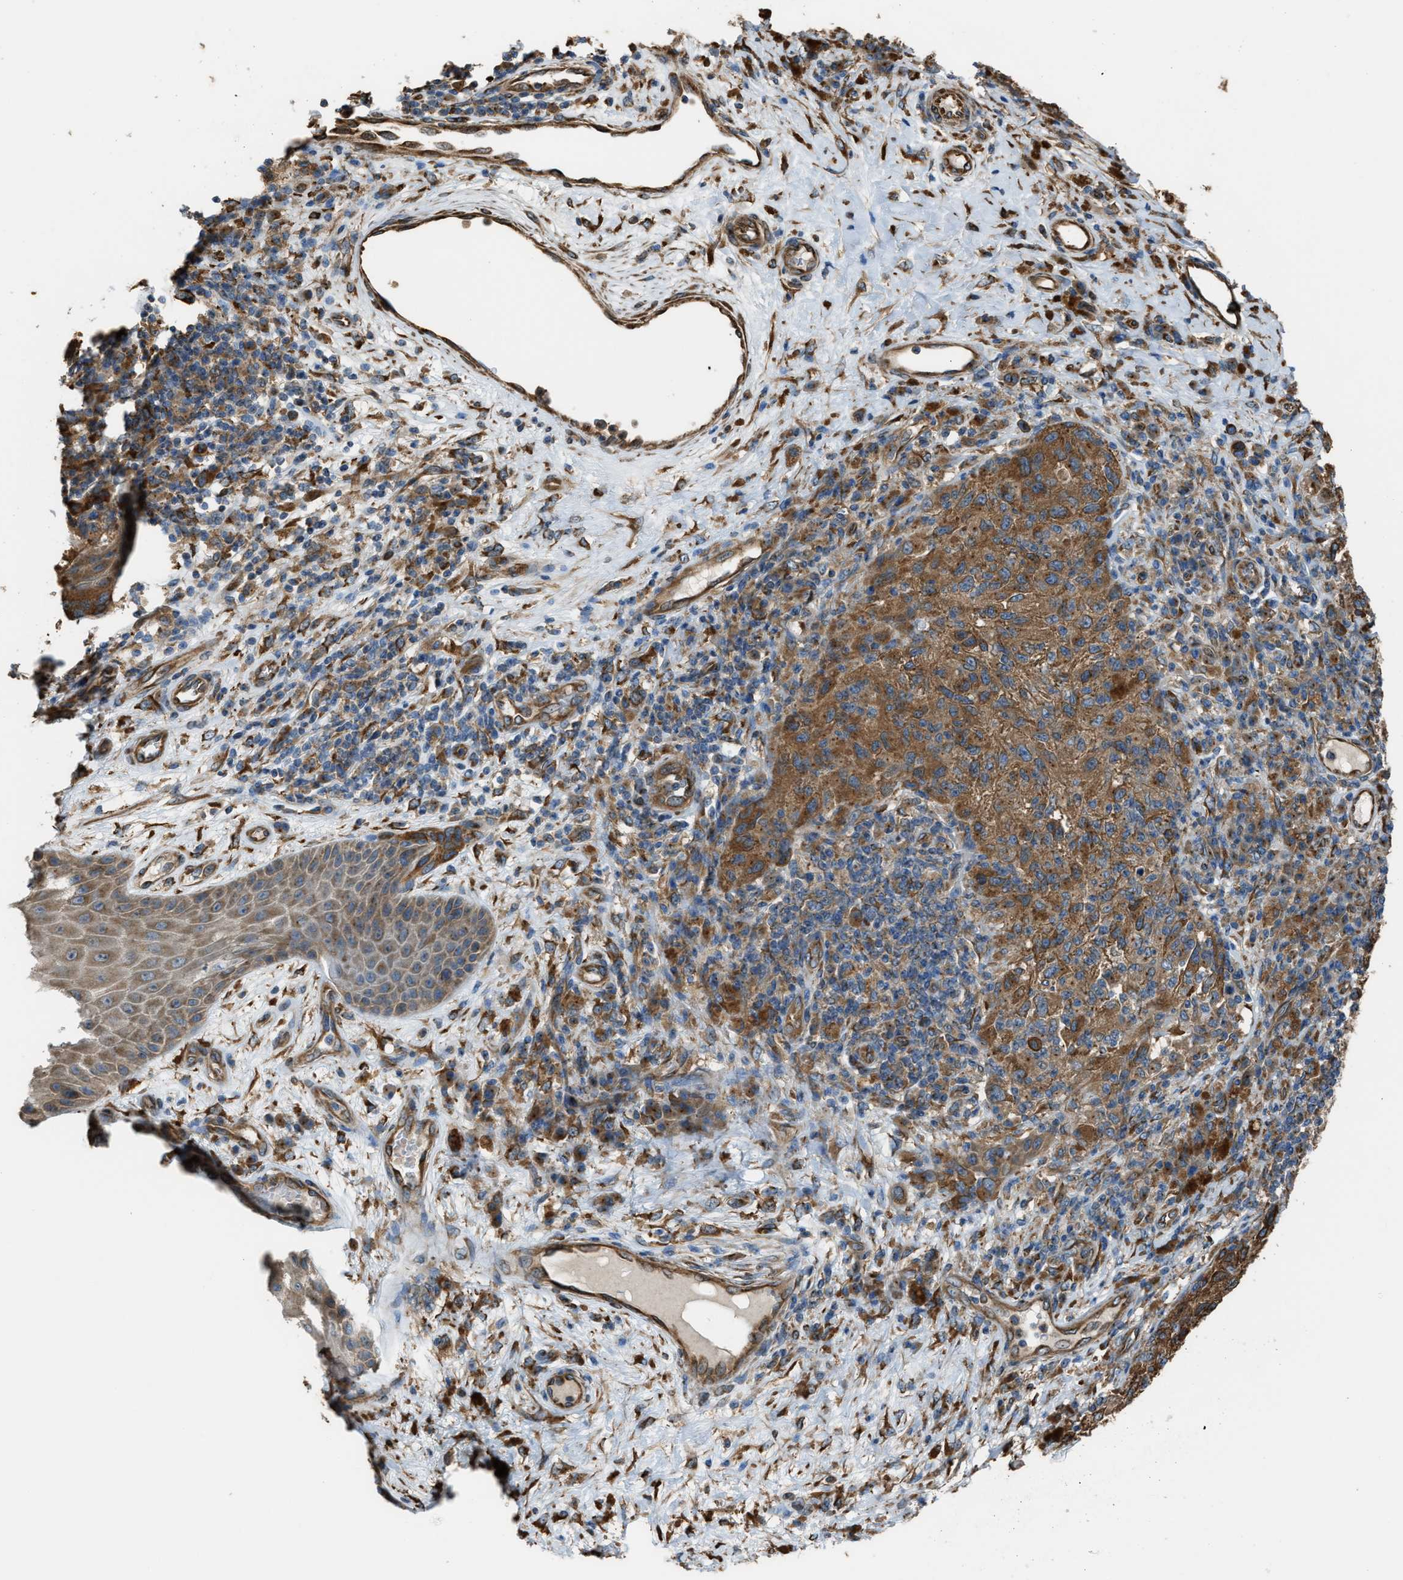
{"staining": {"intensity": "moderate", "quantity": ">75%", "location": "cytoplasmic/membranous"}, "tissue": "melanoma", "cell_type": "Tumor cells", "image_type": "cancer", "snomed": [{"axis": "morphology", "description": "Malignant melanoma, NOS"}, {"axis": "topography", "description": "Skin"}], "caption": "Melanoma was stained to show a protein in brown. There is medium levels of moderate cytoplasmic/membranous staining in approximately >75% of tumor cells. (brown staining indicates protein expression, while blue staining denotes nuclei).", "gene": "TRPC1", "patient": {"sex": "female", "age": 73}}